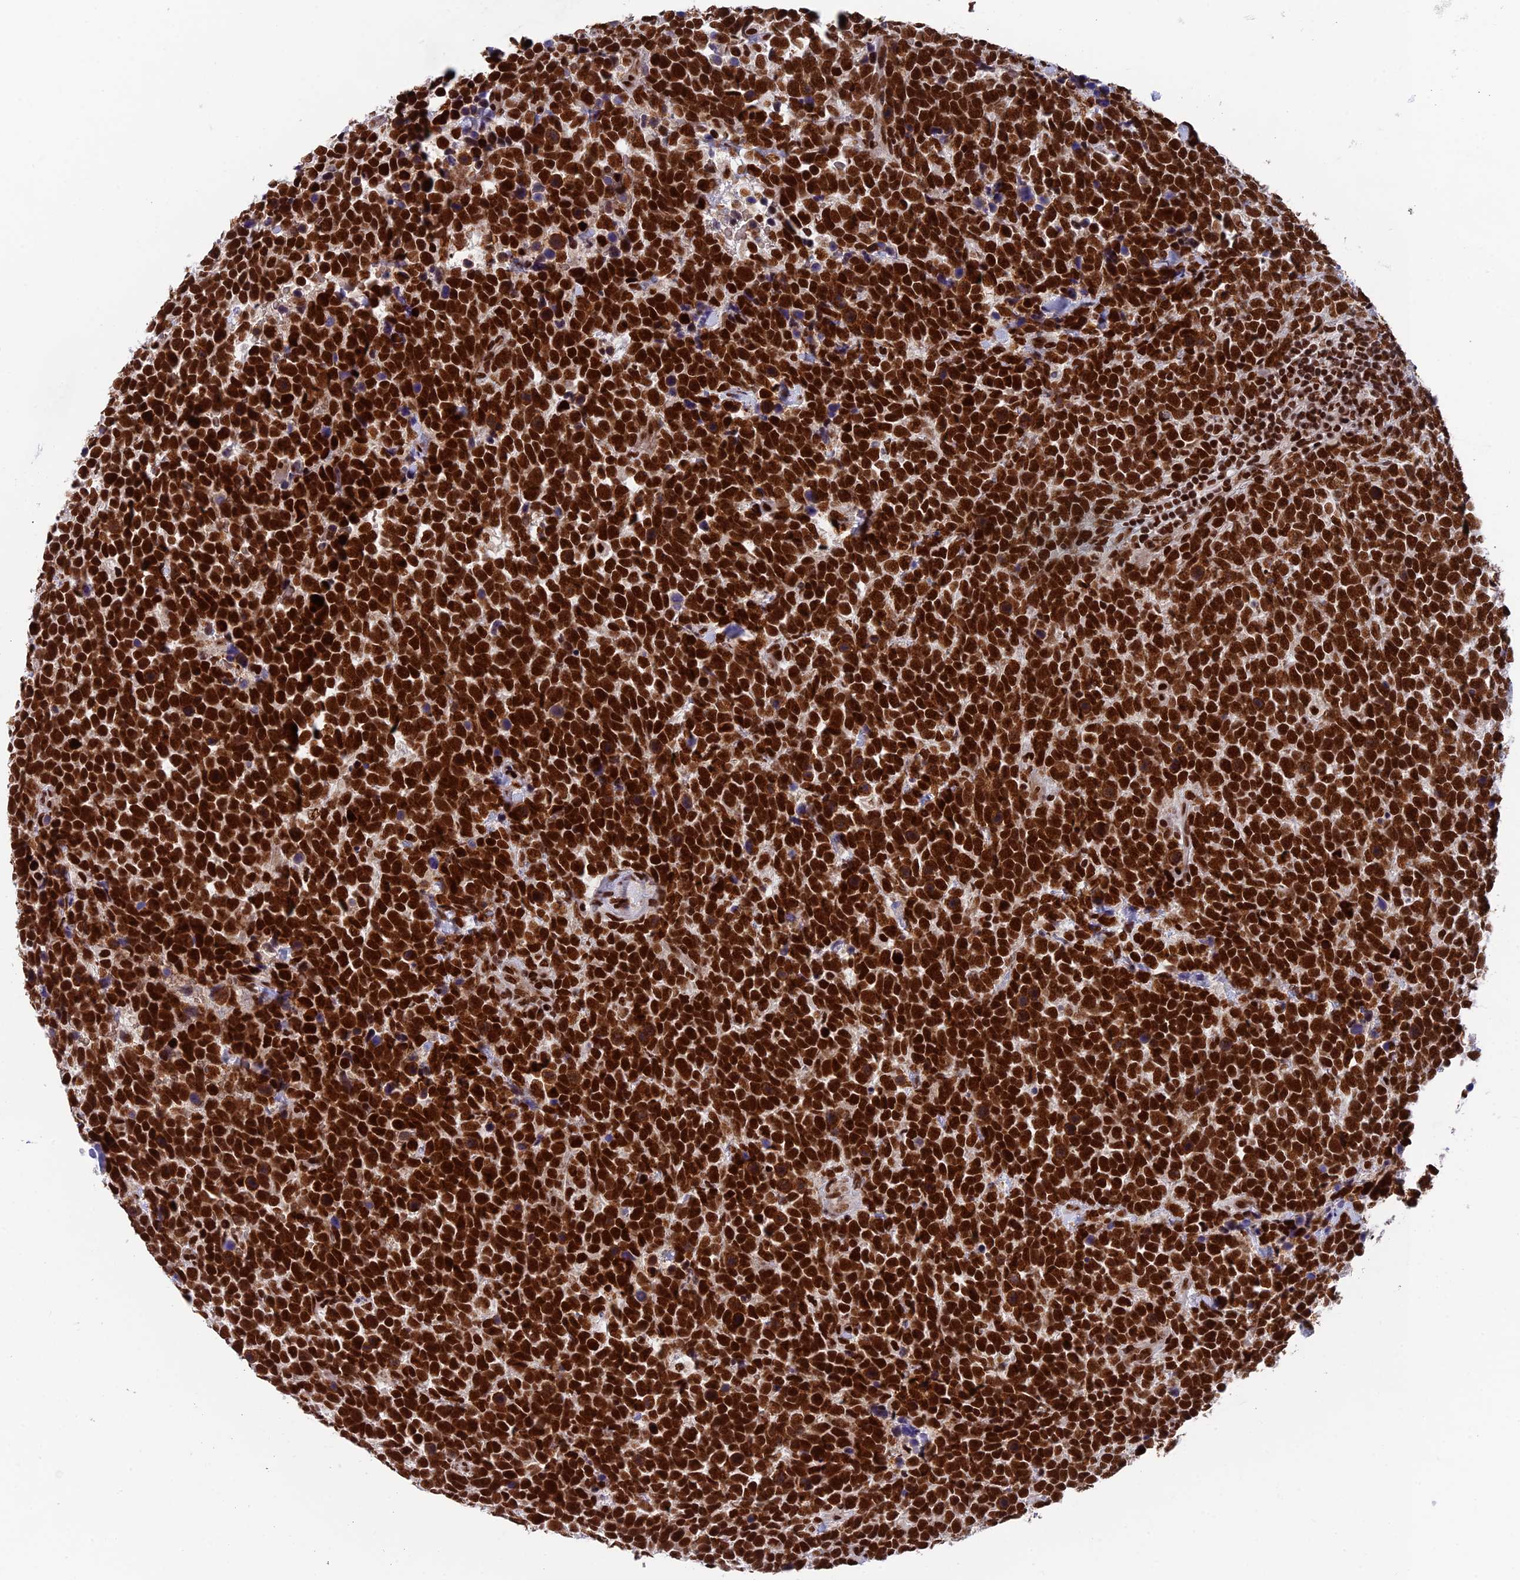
{"staining": {"intensity": "strong", "quantity": ">75%", "location": "nuclear"}, "tissue": "urothelial cancer", "cell_type": "Tumor cells", "image_type": "cancer", "snomed": [{"axis": "morphology", "description": "Urothelial carcinoma, High grade"}, {"axis": "topography", "description": "Urinary bladder"}], "caption": "Immunohistochemistry (IHC) of urothelial cancer shows high levels of strong nuclear positivity in about >75% of tumor cells.", "gene": "EEF1AKMT3", "patient": {"sex": "female", "age": 82}}